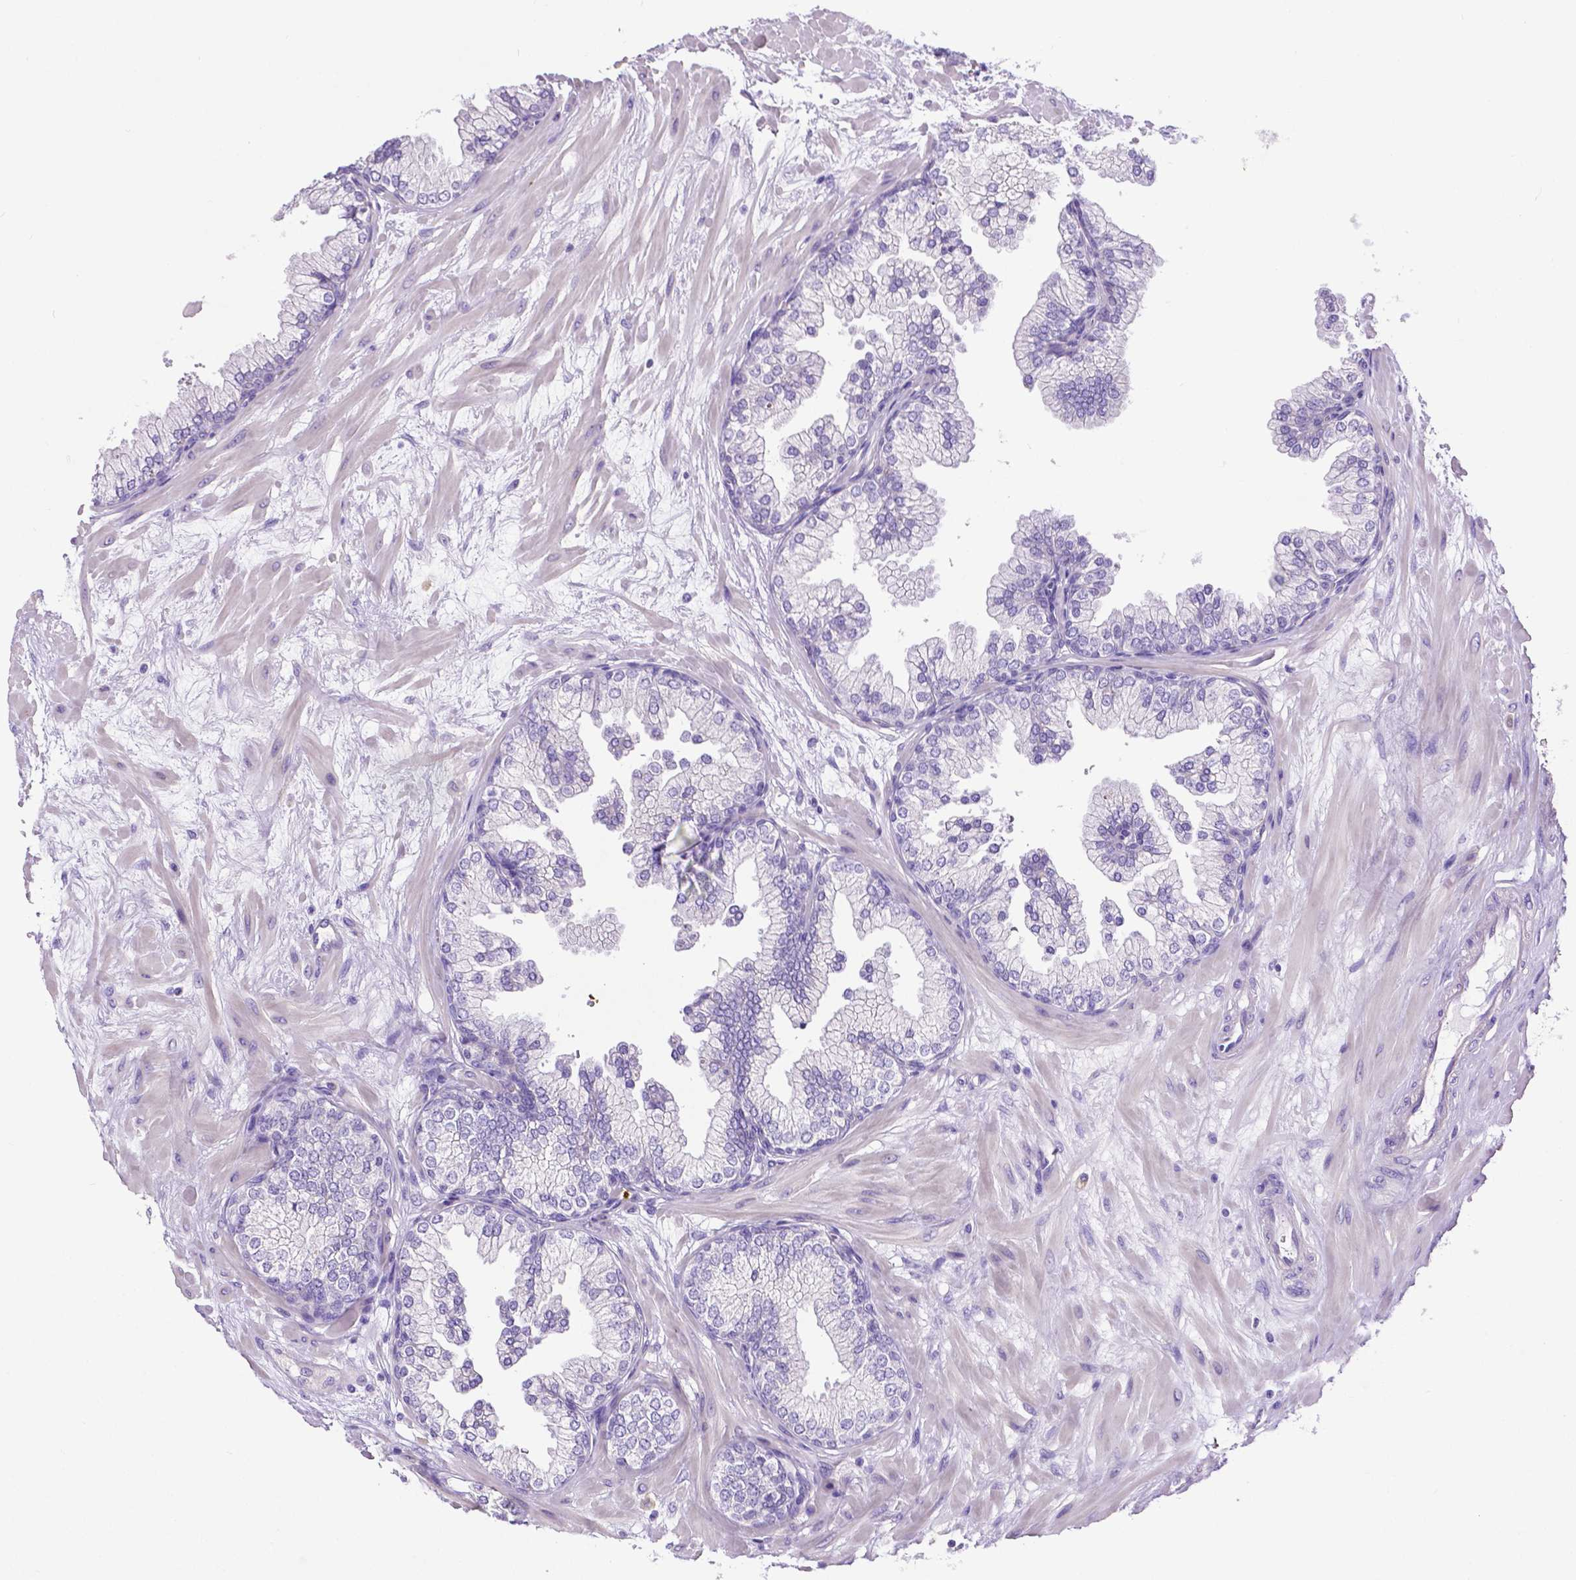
{"staining": {"intensity": "negative", "quantity": "none", "location": "none"}, "tissue": "prostate", "cell_type": "Glandular cells", "image_type": "normal", "snomed": [{"axis": "morphology", "description": "Normal tissue, NOS"}, {"axis": "topography", "description": "Prostate"}, {"axis": "topography", "description": "Peripheral nerve tissue"}], "caption": "Immunohistochemistry micrograph of benign prostate: human prostate stained with DAB reveals no significant protein staining in glandular cells.", "gene": "MMP9", "patient": {"sex": "male", "age": 61}}